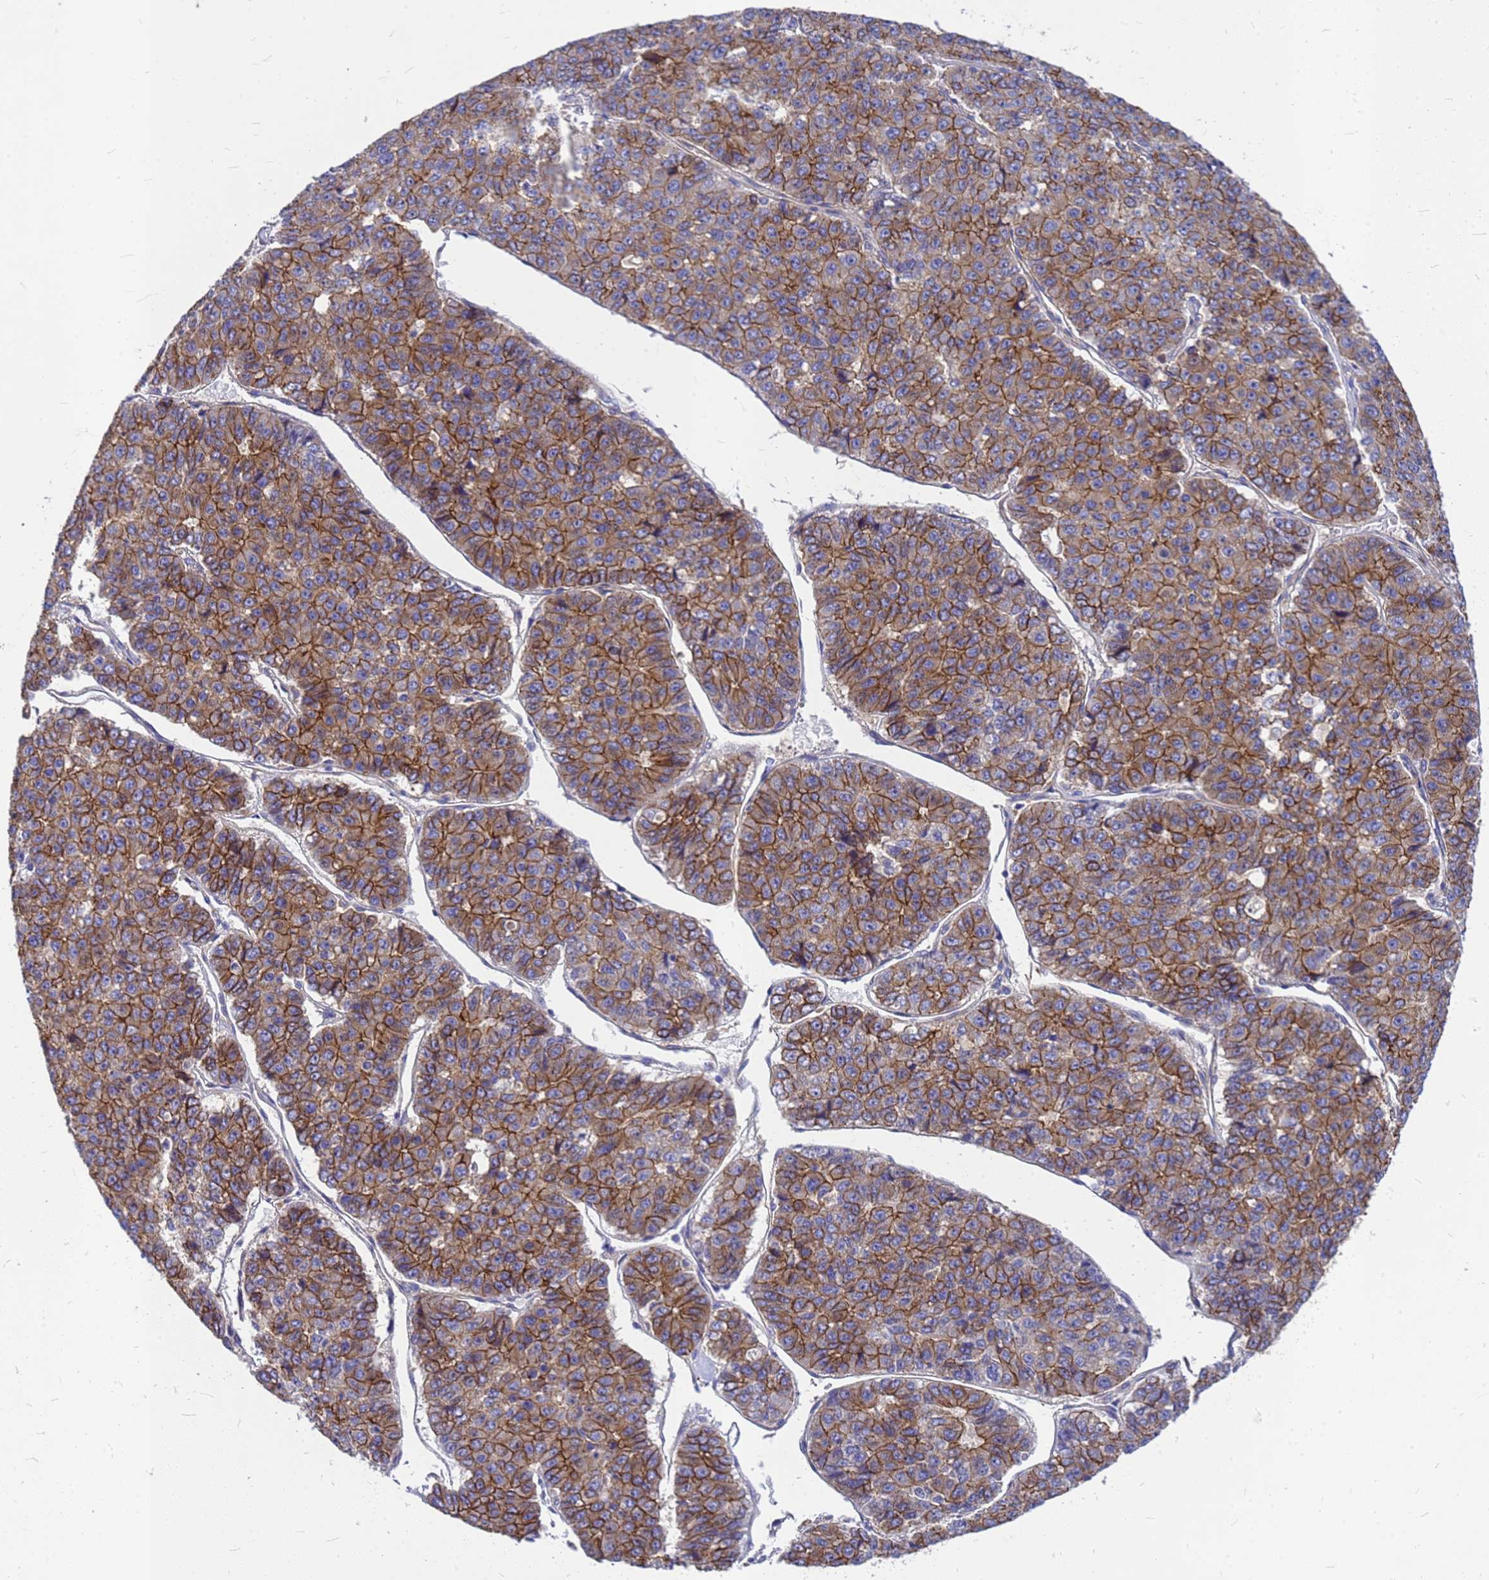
{"staining": {"intensity": "moderate", "quantity": ">75%", "location": "cytoplasmic/membranous"}, "tissue": "pancreatic cancer", "cell_type": "Tumor cells", "image_type": "cancer", "snomed": [{"axis": "morphology", "description": "Adenocarcinoma, NOS"}, {"axis": "topography", "description": "Pancreas"}], "caption": "Pancreatic cancer stained with DAB immunohistochemistry (IHC) demonstrates medium levels of moderate cytoplasmic/membranous staining in about >75% of tumor cells. (DAB IHC with brightfield microscopy, high magnification).", "gene": "FBXW5", "patient": {"sex": "male", "age": 50}}